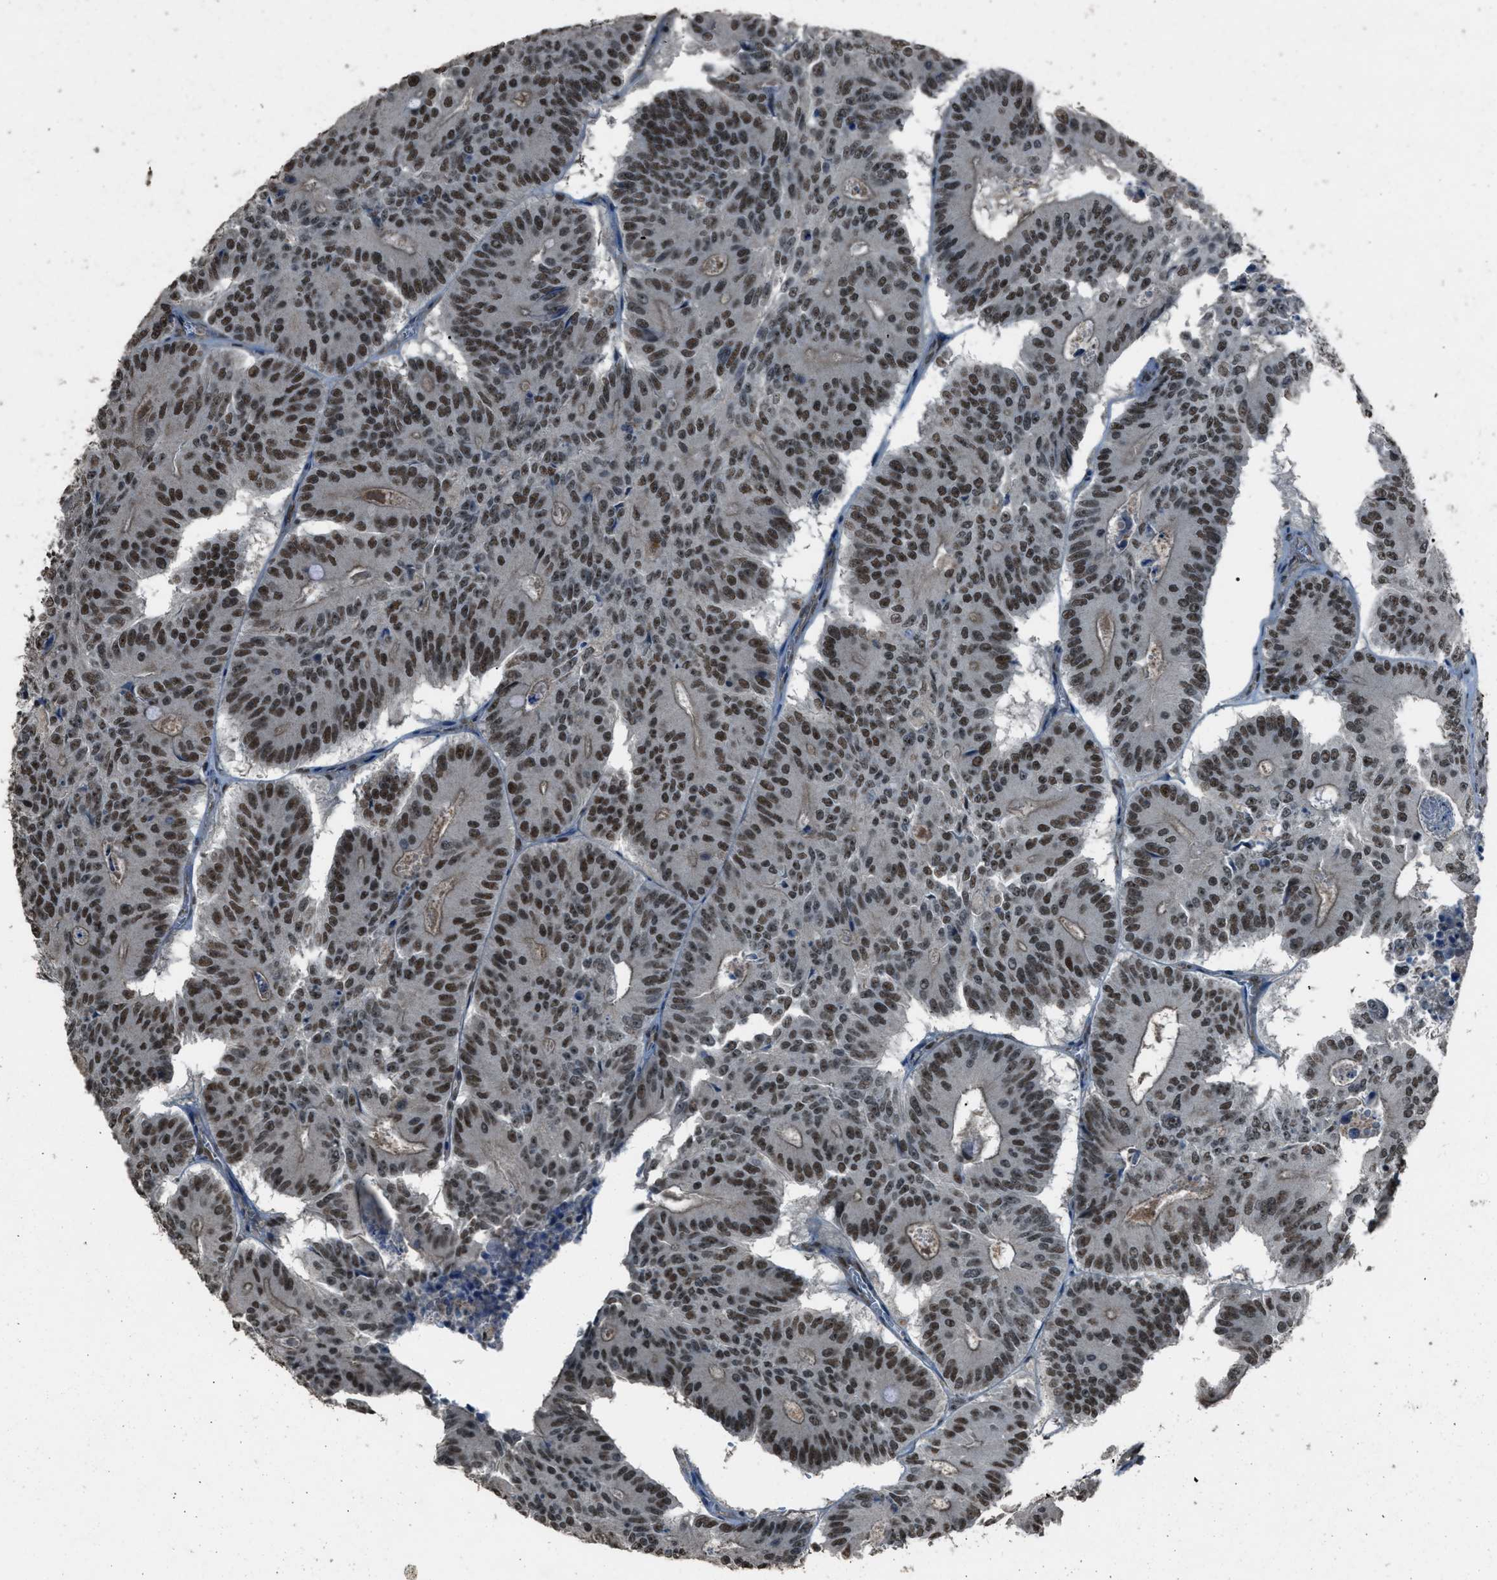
{"staining": {"intensity": "strong", "quantity": ">75%", "location": "nuclear"}, "tissue": "colorectal cancer", "cell_type": "Tumor cells", "image_type": "cancer", "snomed": [{"axis": "morphology", "description": "Adenocarcinoma, NOS"}, {"axis": "topography", "description": "Colon"}], "caption": "Colorectal adenocarcinoma stained with a protein marker shows strong staining in tumor cells.", "gene": "SERTAD2", "patient": {"sex": "male", "age": 87}}